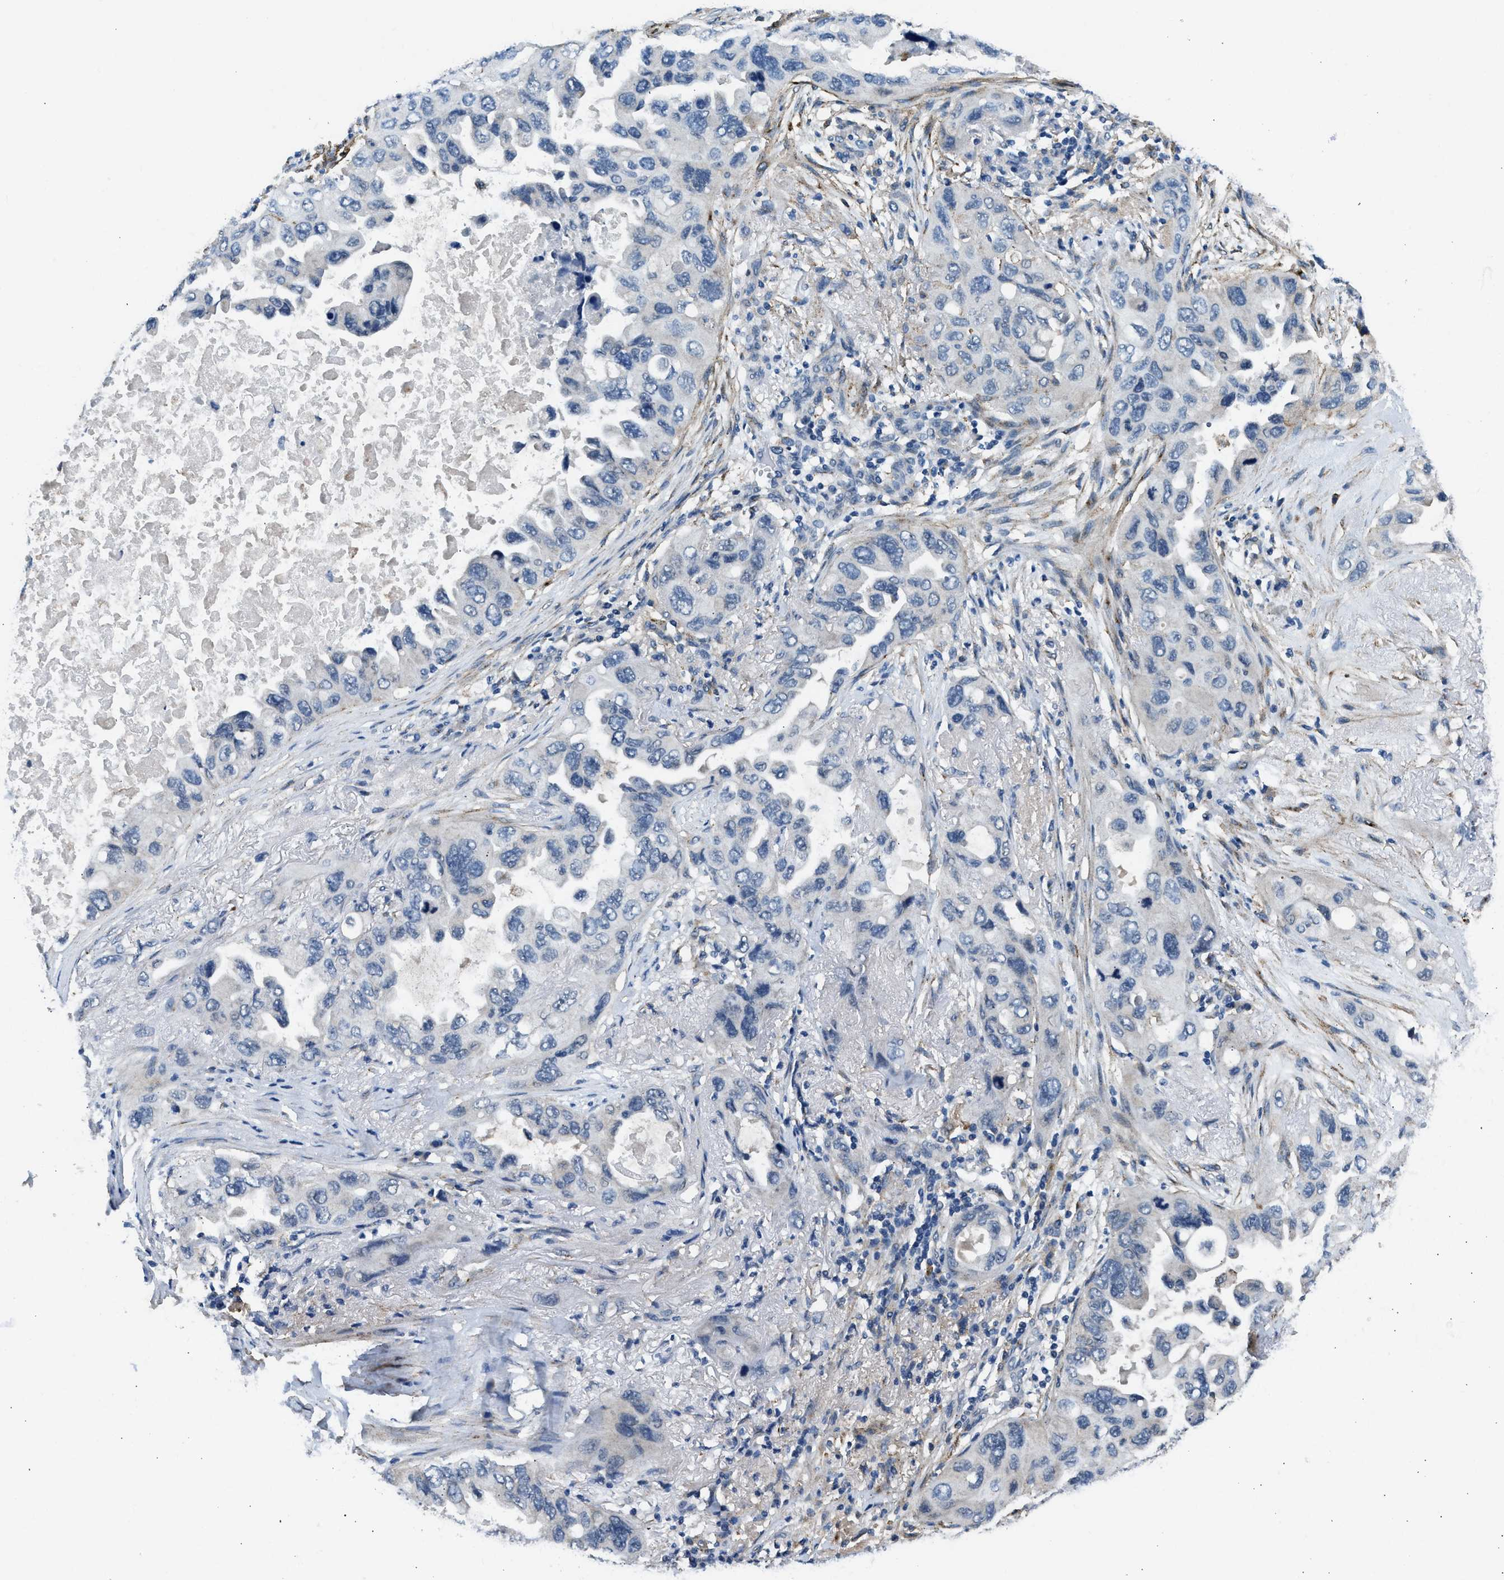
{"staining": {"intensity": "negative", "quantity": "none", "location": "none"}, "tissue": "lung cancer", "cell_type": "Tumor cells", "image_type": "cancer", "snomed": [{"axis": "morphology", "description": "Squamous cell carcinoma, NOS"}, {"axis": "topography", "description": "Lung"}], "caption": "Lung cancer was stained to show a protein in brown. There is no significant expression in tumor cells.", "gene": "LRP1", "patient": {"sex": "female", "age": 73}}